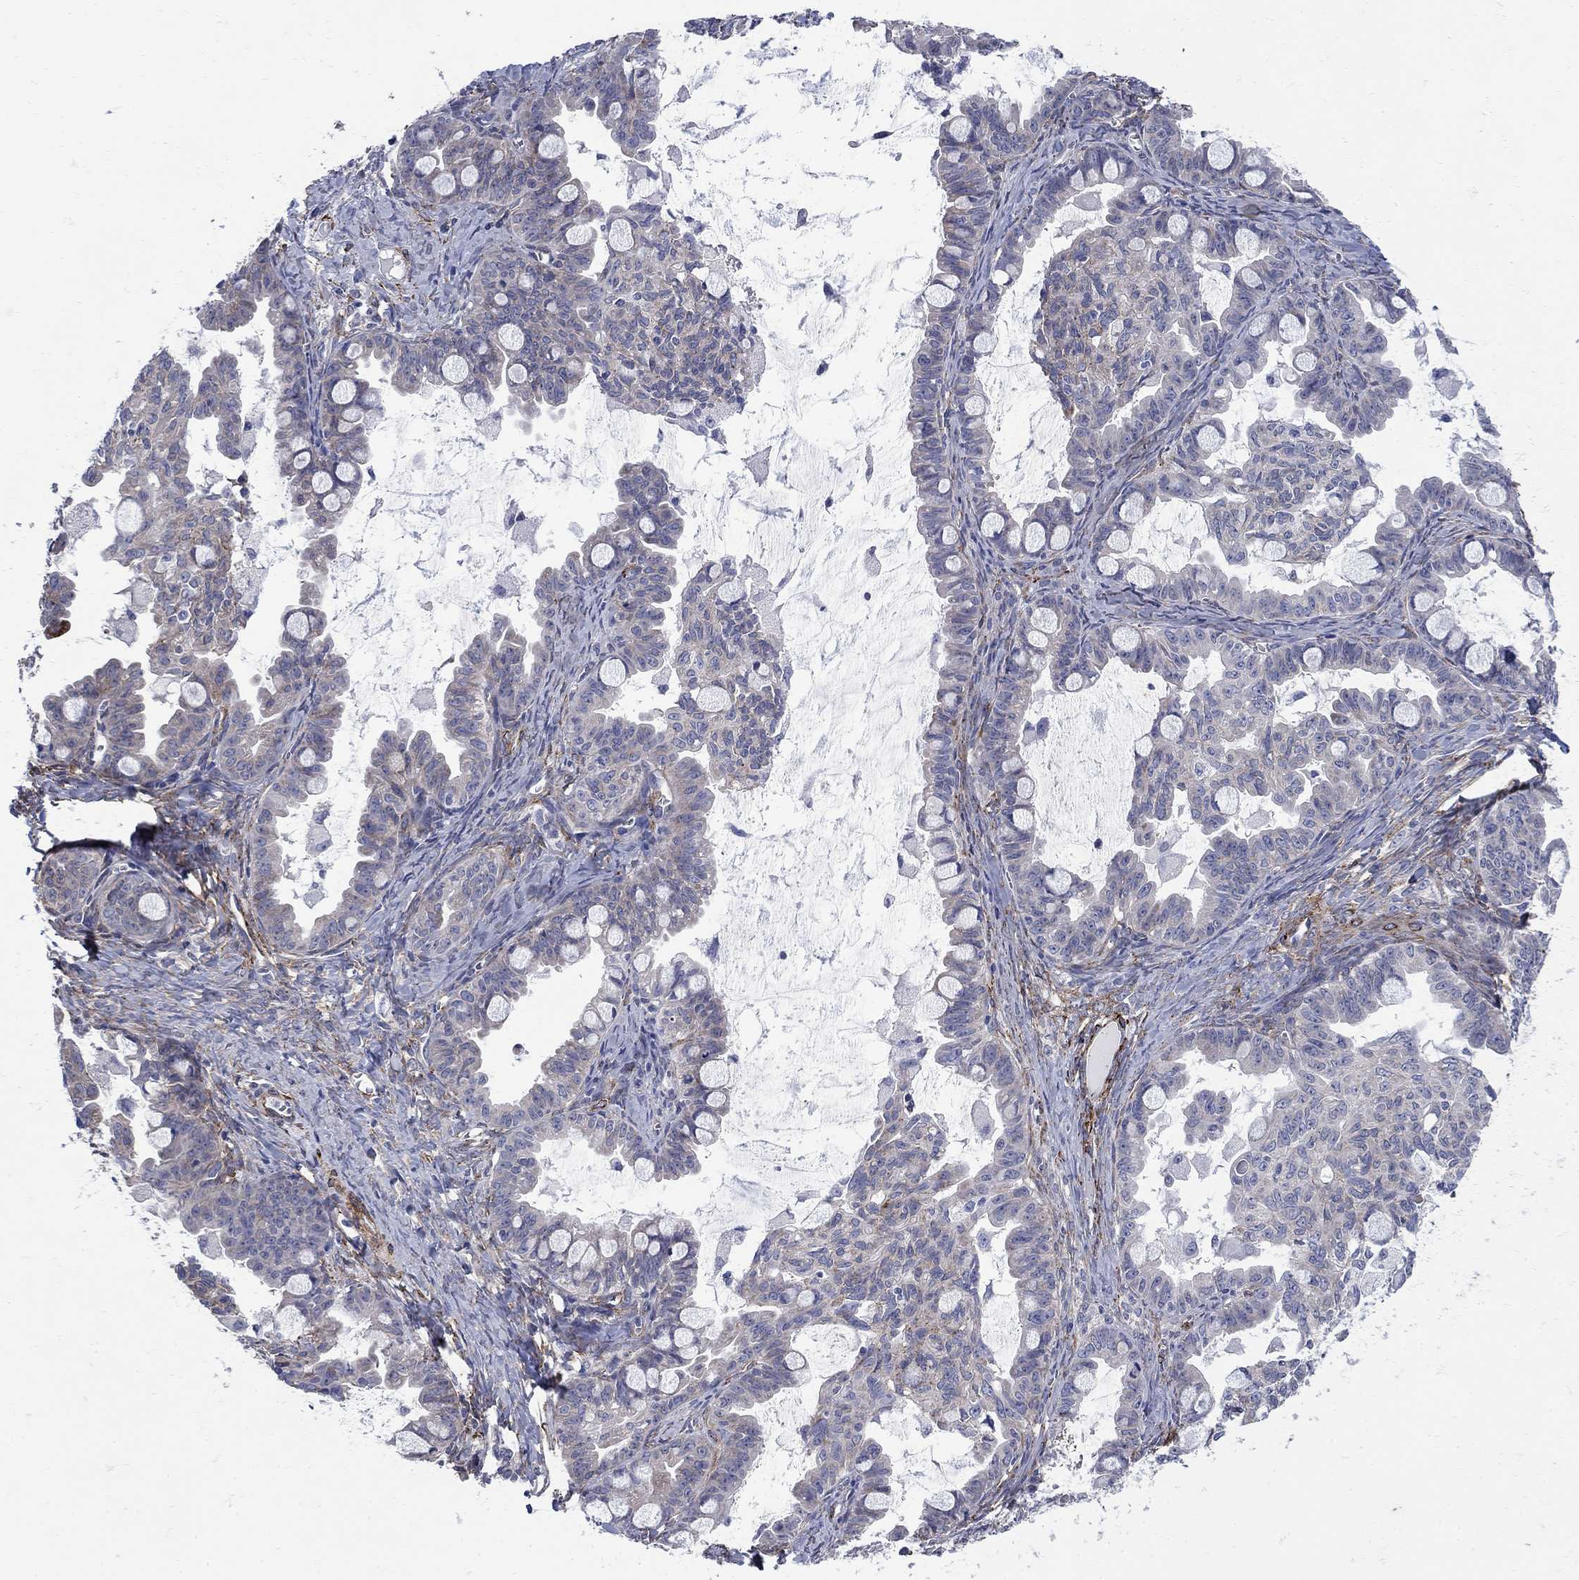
{"staining": {"intensity": "negative", "quantity": "none", "location": "none"}, "tissue": "ovarian cancer", "cell_type": "Tumor cells", "image_type": "cancer", "snomed": [{"axis": "morphology", "description": "Cystadenocarcinoma, mucinous, NOS"}, {"axis": "topography", "description": "Ovary"}], "caption": "Ovarian mucinous cystadenocarcinoma was stained to show a protein in brown. There is no significant staining in tumor cells.", "gene": "SEPTIN8", "patient": {"sex": "female", "age": 63}}